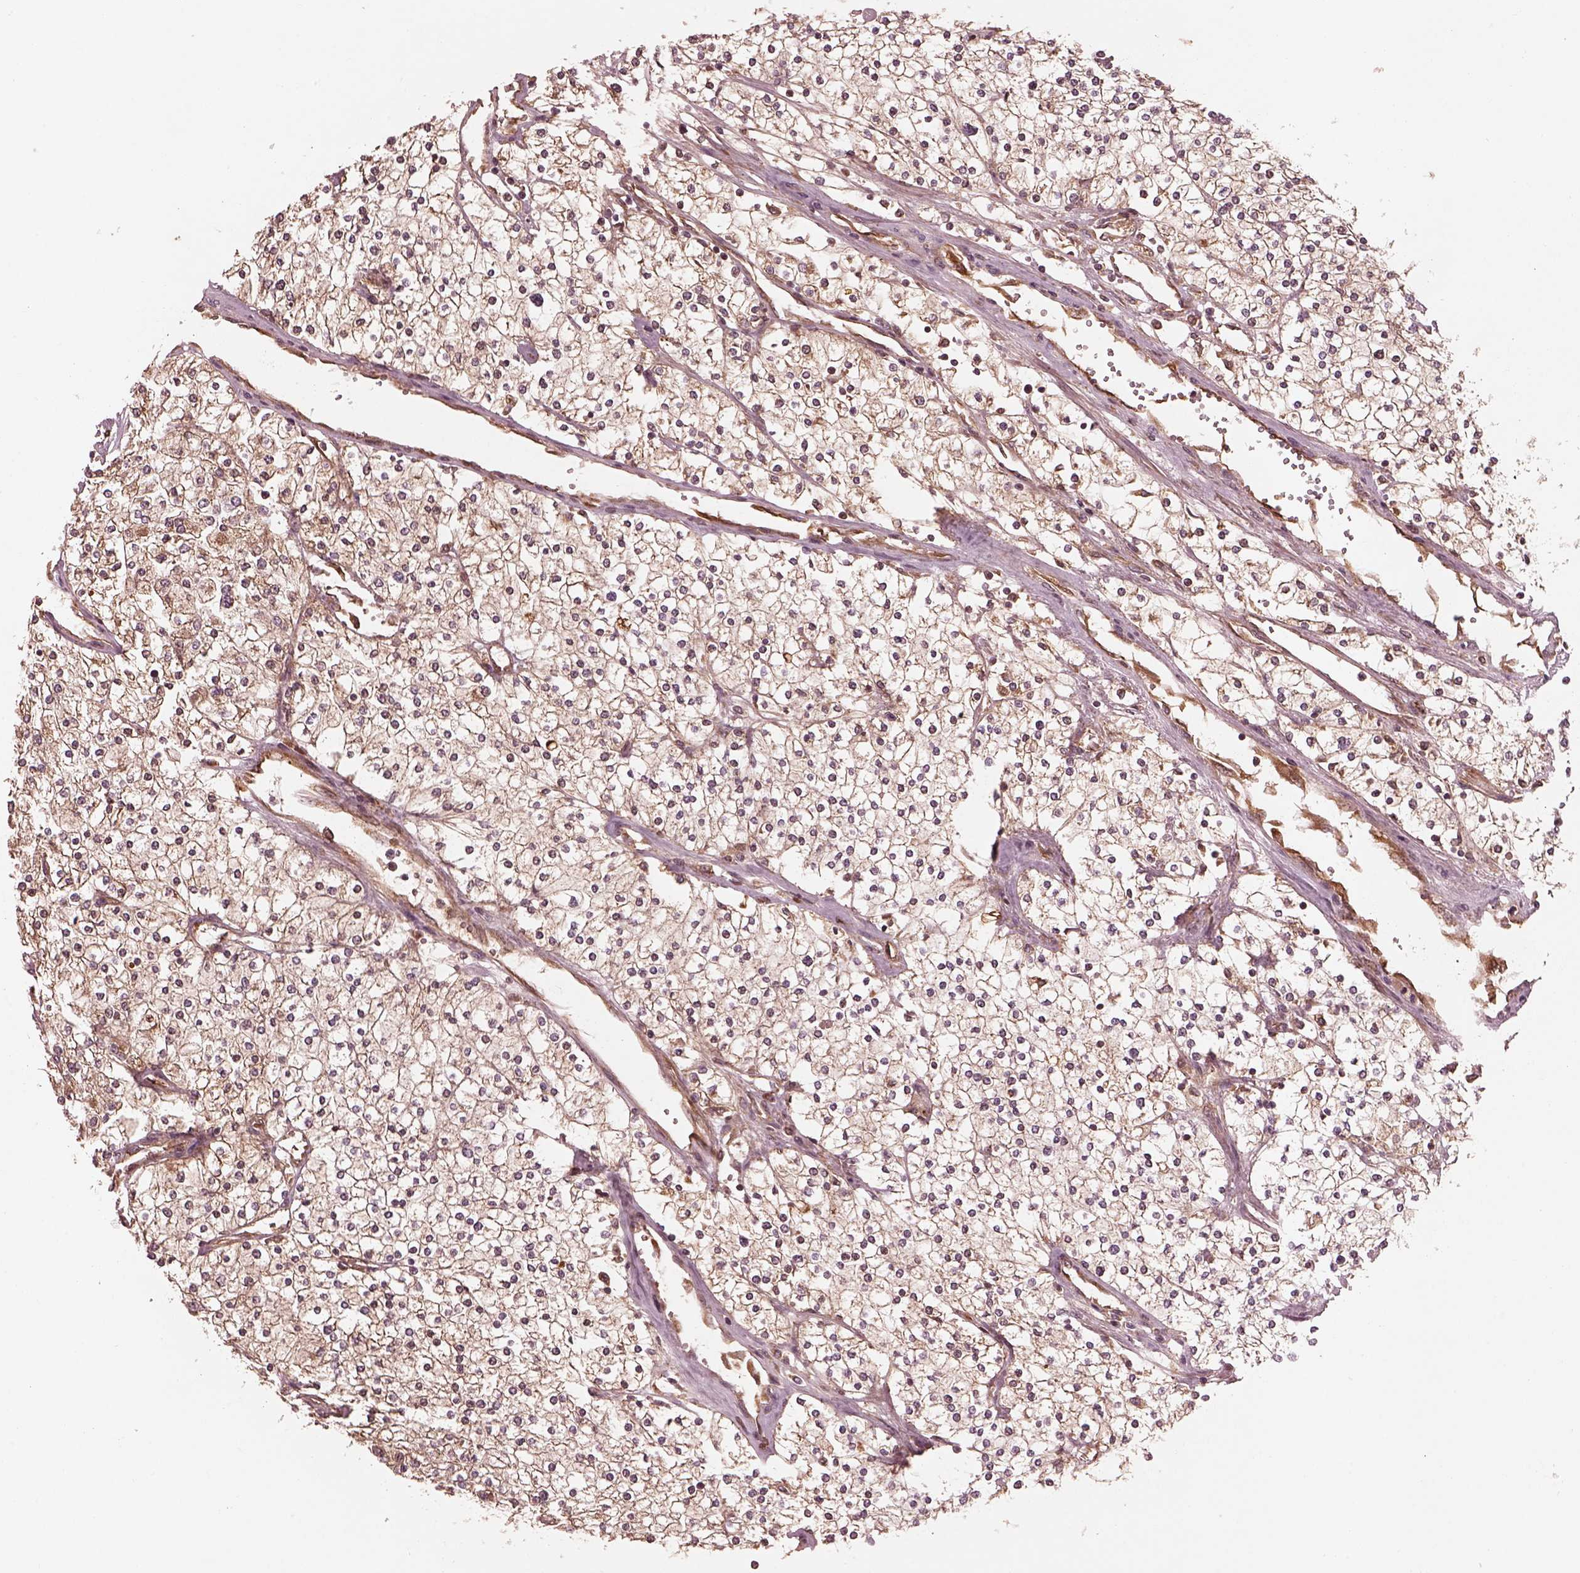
{"staining": {"intensity": "weak", "quantity": ">75%", "location": "cytoplasmic/membranous"}, "tissue": "renal cancer", "cell_type": "Tumor cells", "image_type": "cancer", "snomed": [{"axis": "morphology", "description": "Adenocarcinoma, NOS"}, {"axis": "topography", "description": "Kidney"}], "caption": "The micrograph demonstrates staining of renal cancer (adenocarcinoma), revealing weak cytoplasmic/membranous protein expression (brown color) within tumor cells.", "gene": "PIK3R2", "patient": {"sex": "male", "age": 80}}